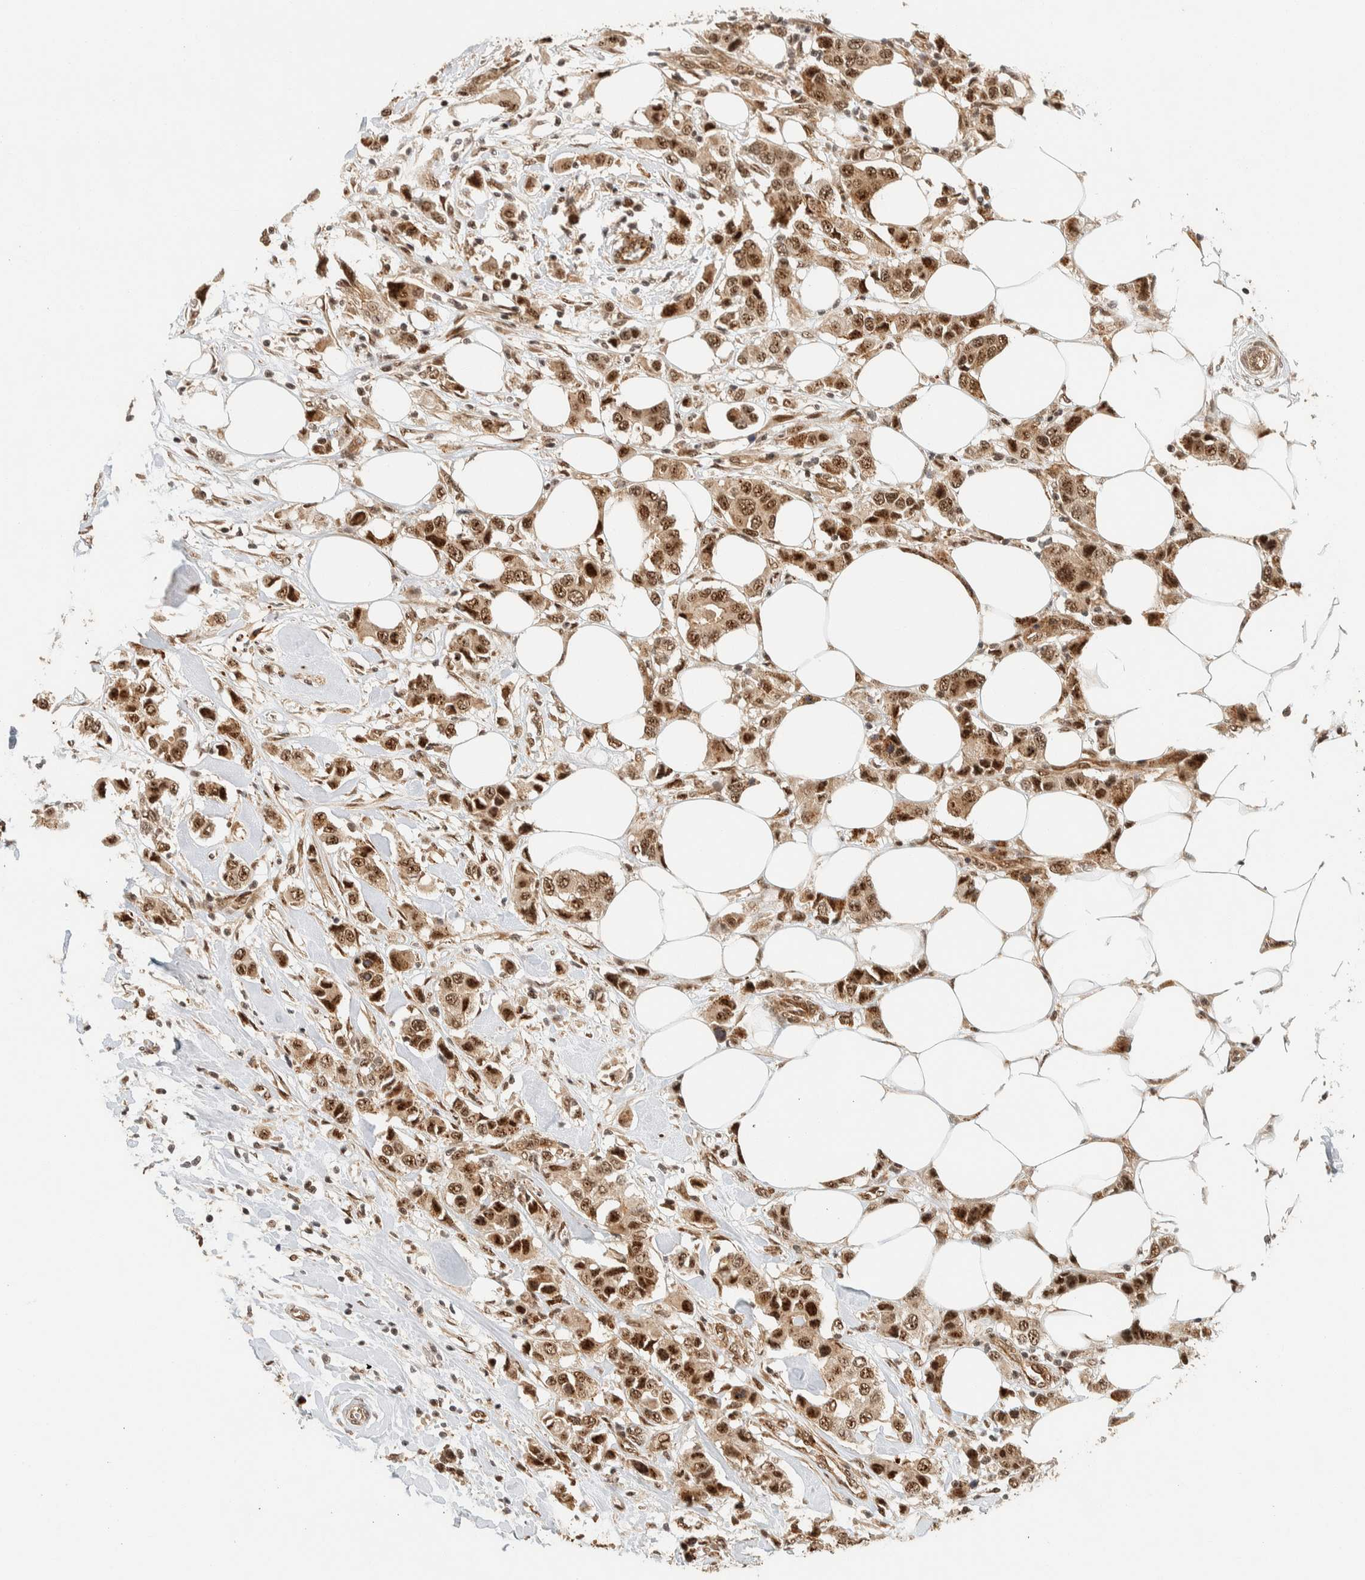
{"staining": {"intensity": "strong", "quantity": ">75%", "location": "nuclear"}, "tissue": "breast cancer", "cell_type": "Tumor cells", "image_type": "cancer", "snomed": [{"axis": "morphology", "description": "Normal tissue, NOS"}, {"axis": "morphology", "description": "Duct carcinoma"}, {"axis": "topography", "description": "Breast"}], "caption": "Approximately >75% of tumor cells in human breast invasive ductal carcinoma display strong nuclear protein positivity as visualized by brown immunohistochemical staining.", "gene": "SIK1", "patient": {"sex": "female", "age": 50}}